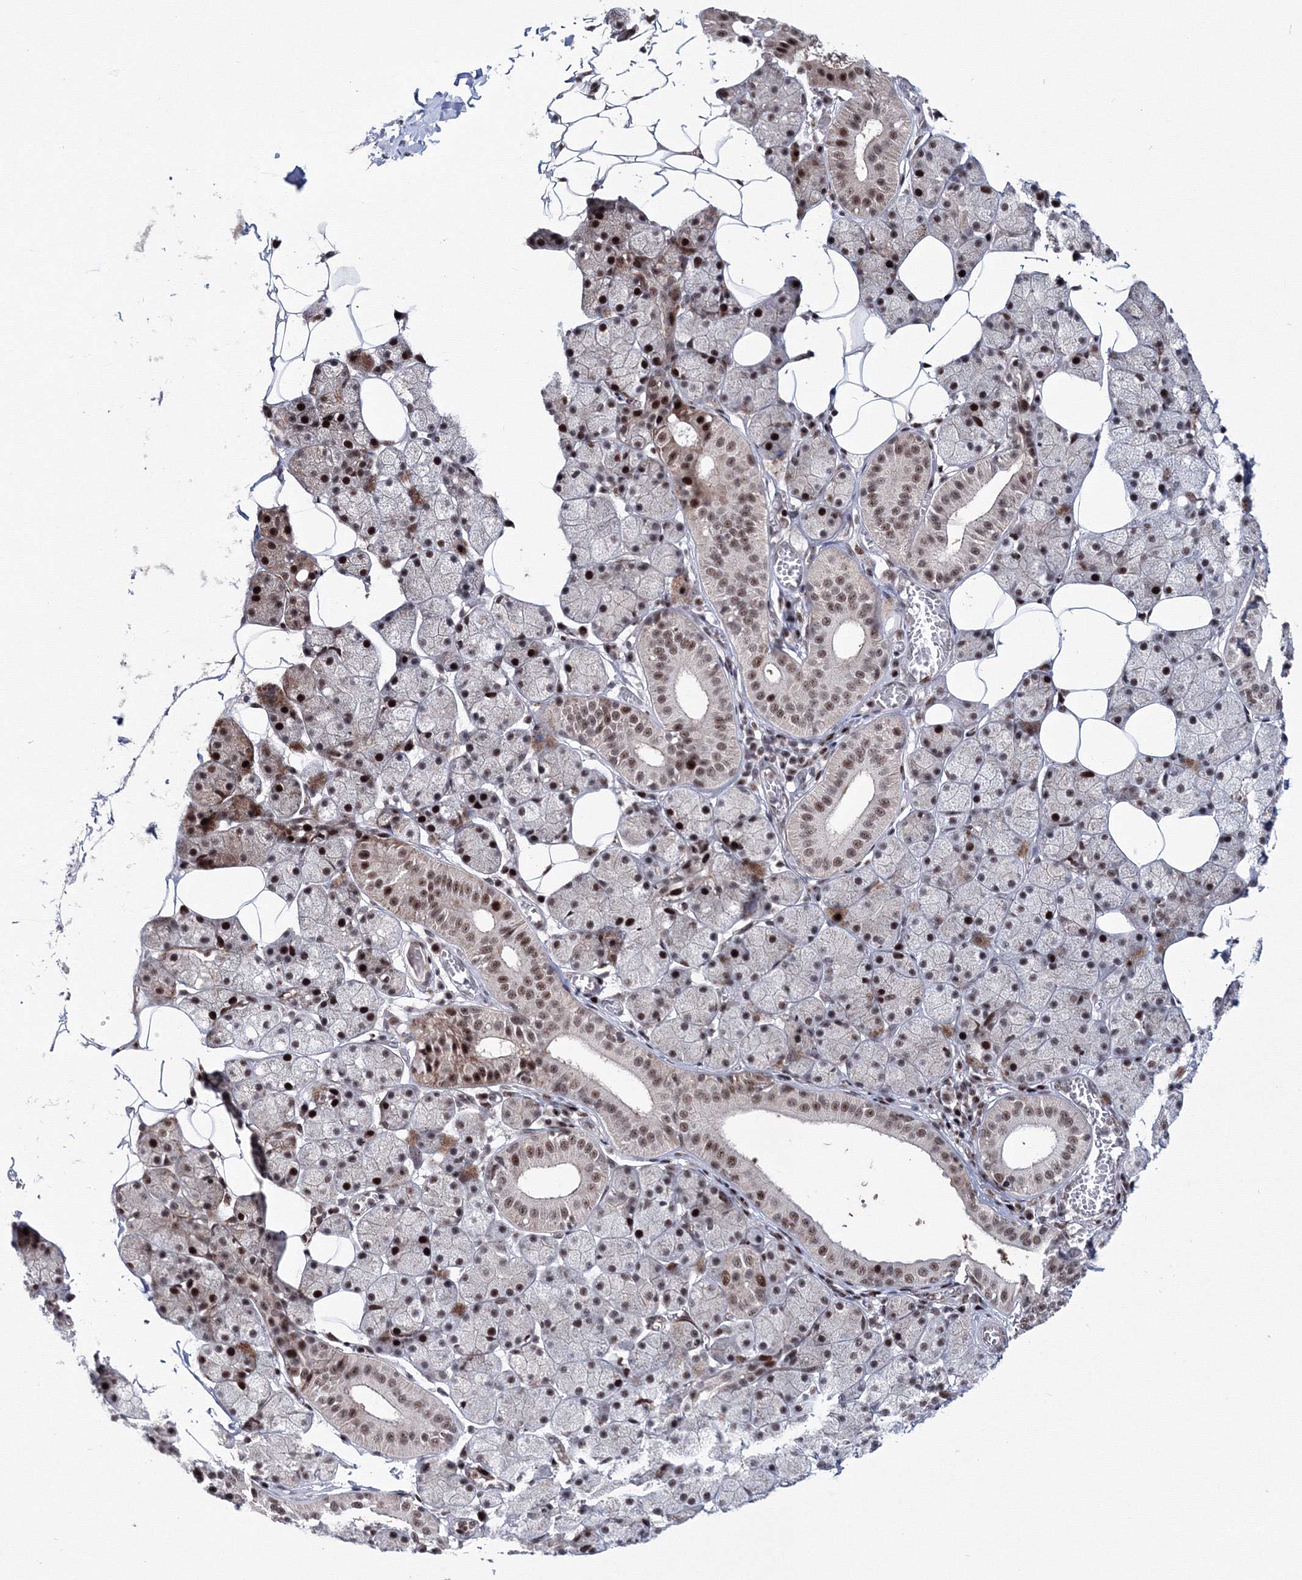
{"staining": {"intensity": "strong", "quantity": "25%-75%", "location": "nuclear"}, "tissue": "salivary gland", "cell_type": "Glandular cells", "image_type": "normal", "snomed": [{"axis": "morphology", "description": "Normal tissue, NOS"}, {"axis": "topography", "description": "Salivary gland"}], "caption": "The photomicrograph exhibits a brown stain indicating the presence of a protein in the nuclear of glandular cells in salivary gland. (brown staining indicates protein expression, while blue staining denotes nuclei).", "gene": "TATDN2", "patient": {"sex": "female", "age": 33}}